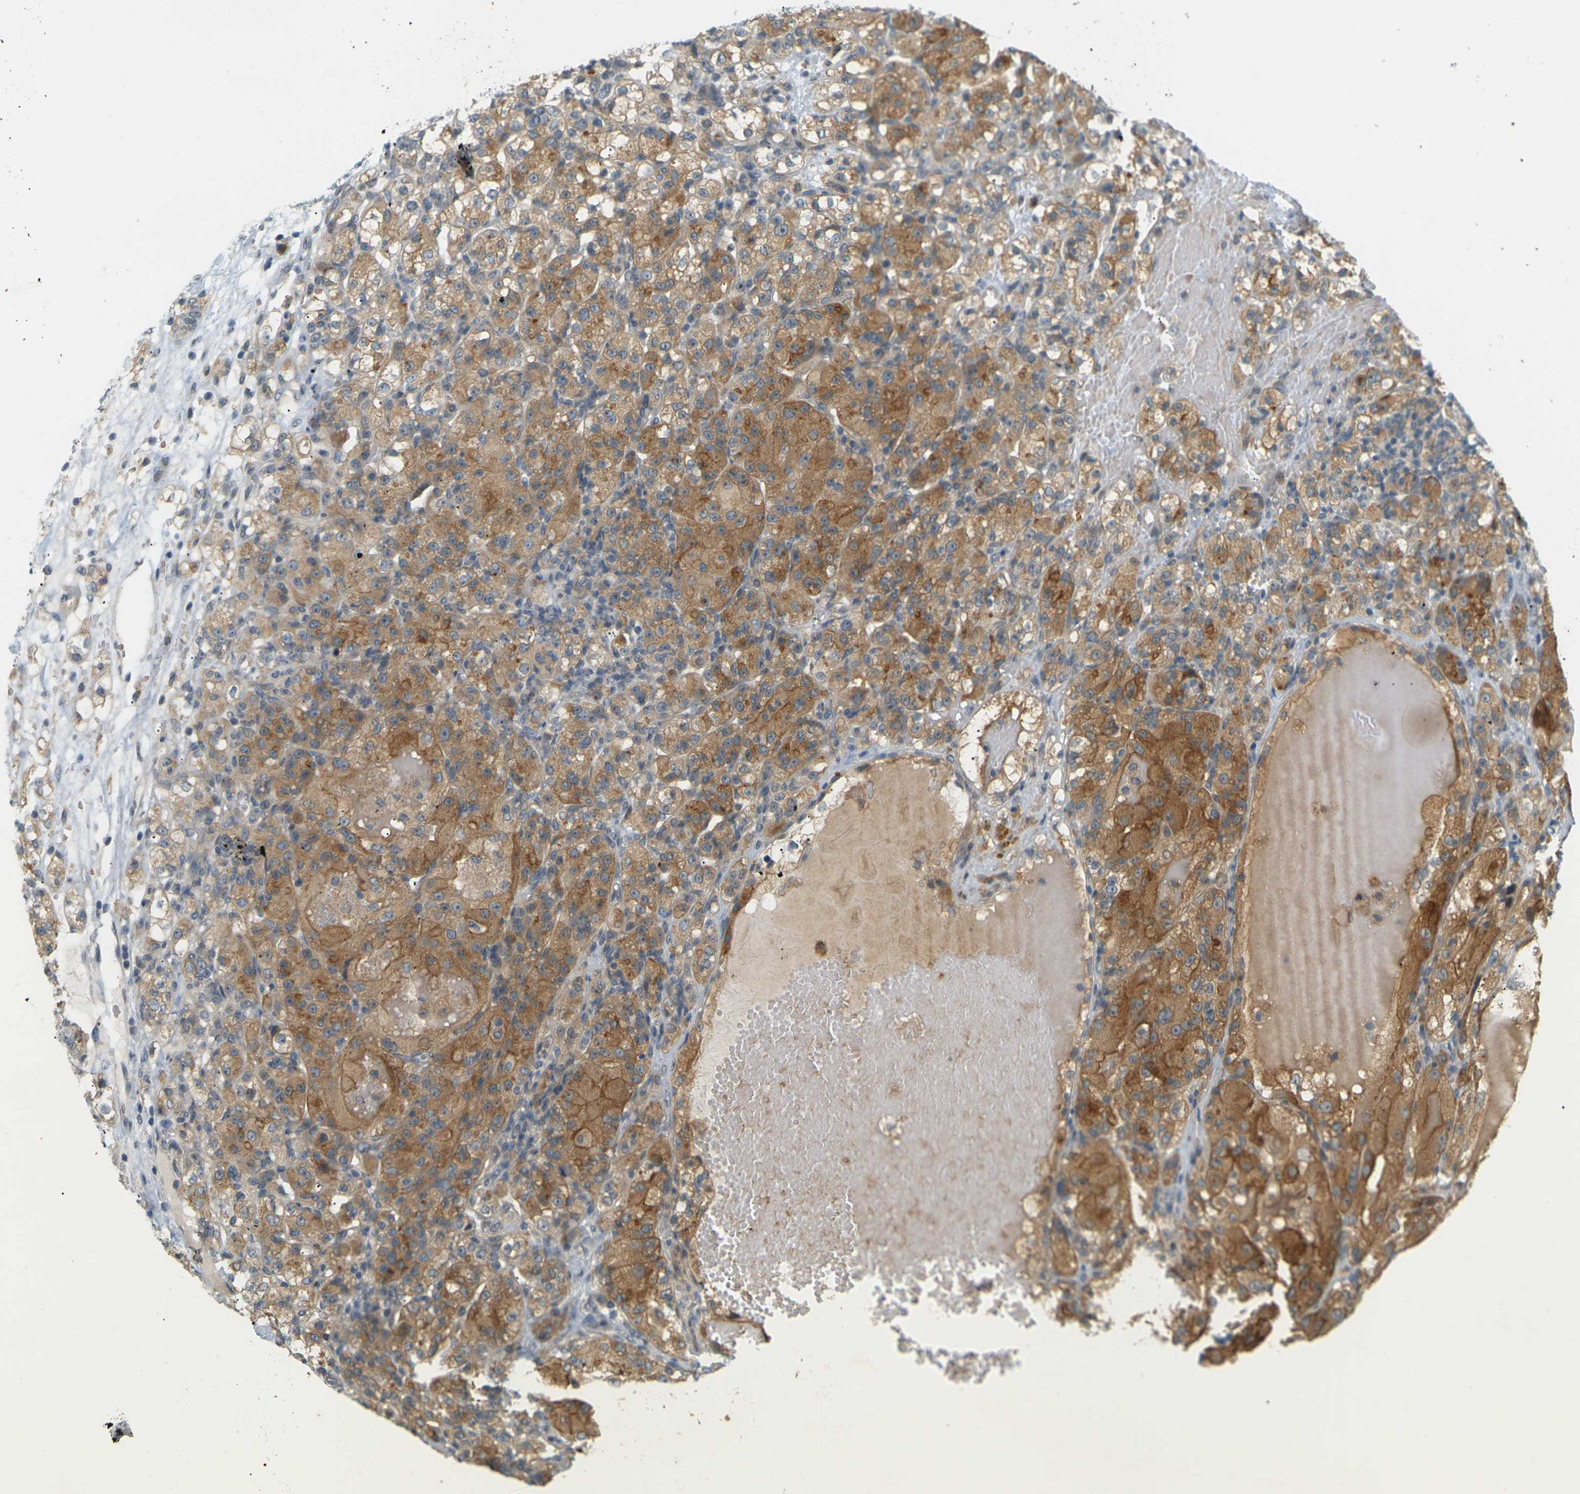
{"staining": {"intensity": "moderate", "quantity": ">75%", "location": "cytoplasmic/membranous"}, "tissue": "renal cancer", "cell_type": "Tumor cells", "image_type": "cancer", "snomed": [{"axis": "morphology", "description": "Normal tissue, NOS"}, {"axis": "morphology", "description": "Adenocarcinoma, NOS"}, {"axis": "topography", "description": "Kidney"}], "caption": "Protein staining of renal adenocarcinoma tissue reveals moderate cytoplasmic/membranous staining in approximately >75% of tumor cells. (DAB = brown stain, brightfield microscopy at high magnification).", "gene": "SOCS6", "patient": {"sex": "male", "age": 61}}